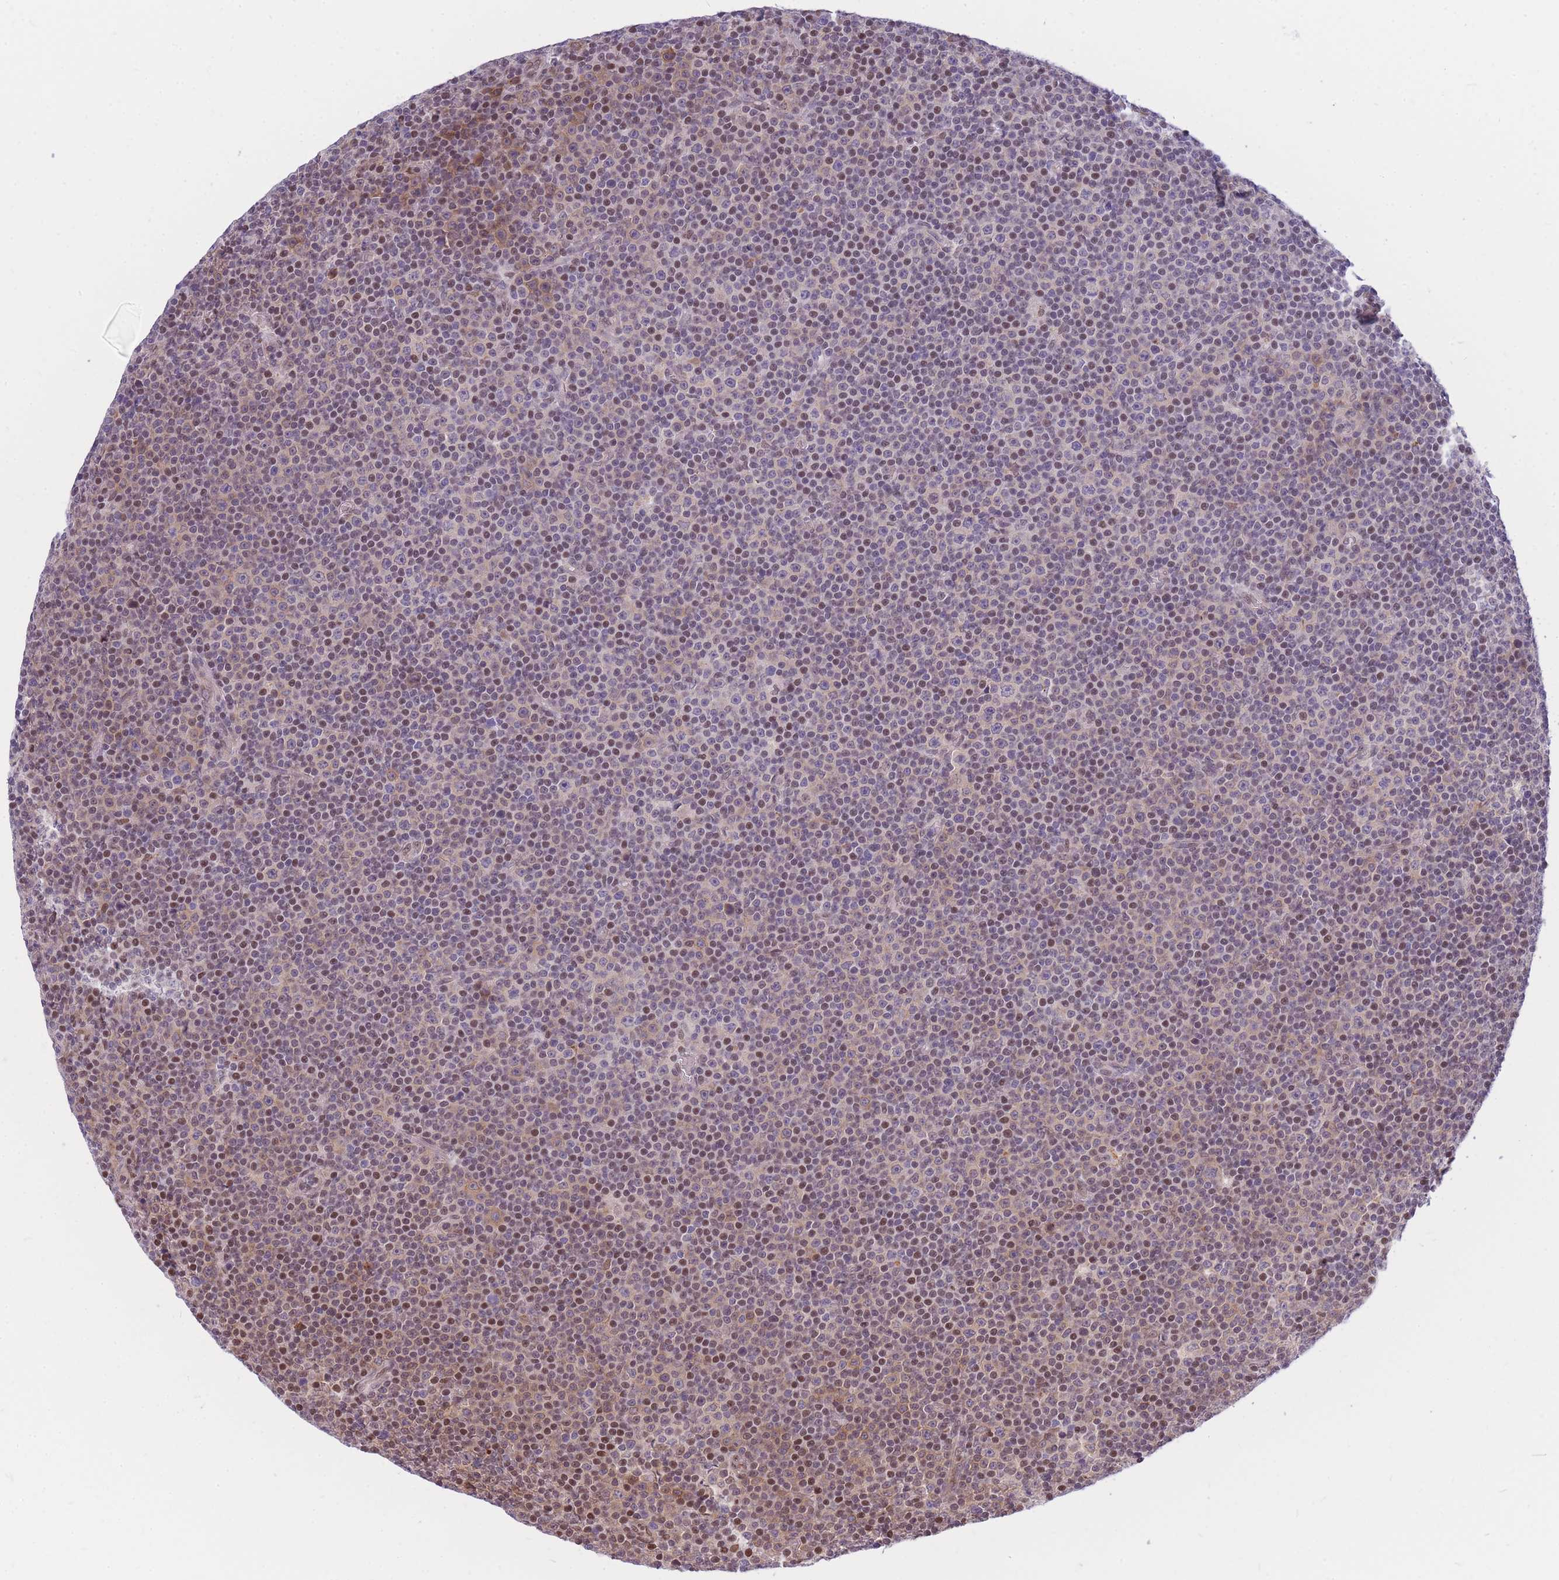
{"staining": {"intensity": "moderate", "quantity": "<25%", "location": "nuclear"}, "tissue": "lymphoma", "cell_type": "Tumor cells", "image_type": "cancer", "snomed": [{"axis": "morphology", "description": "Malignant lymphoma, non-Hodgkin's type, Low grade"}, {"axis": "topography", "description": "Lymph node"}], "caption": "Immunohistochemical staining of low-grade malignant lymphoma, non-Hodgkin's type exhibits moderate nuclear protein staining in about <25% of tumor cells. Immunohistochemistry (ihc) stains the protein in brown and the nuclei are stained blue.", "gene": "CRACD", "patient": {"sex": "female", "age": 67}}